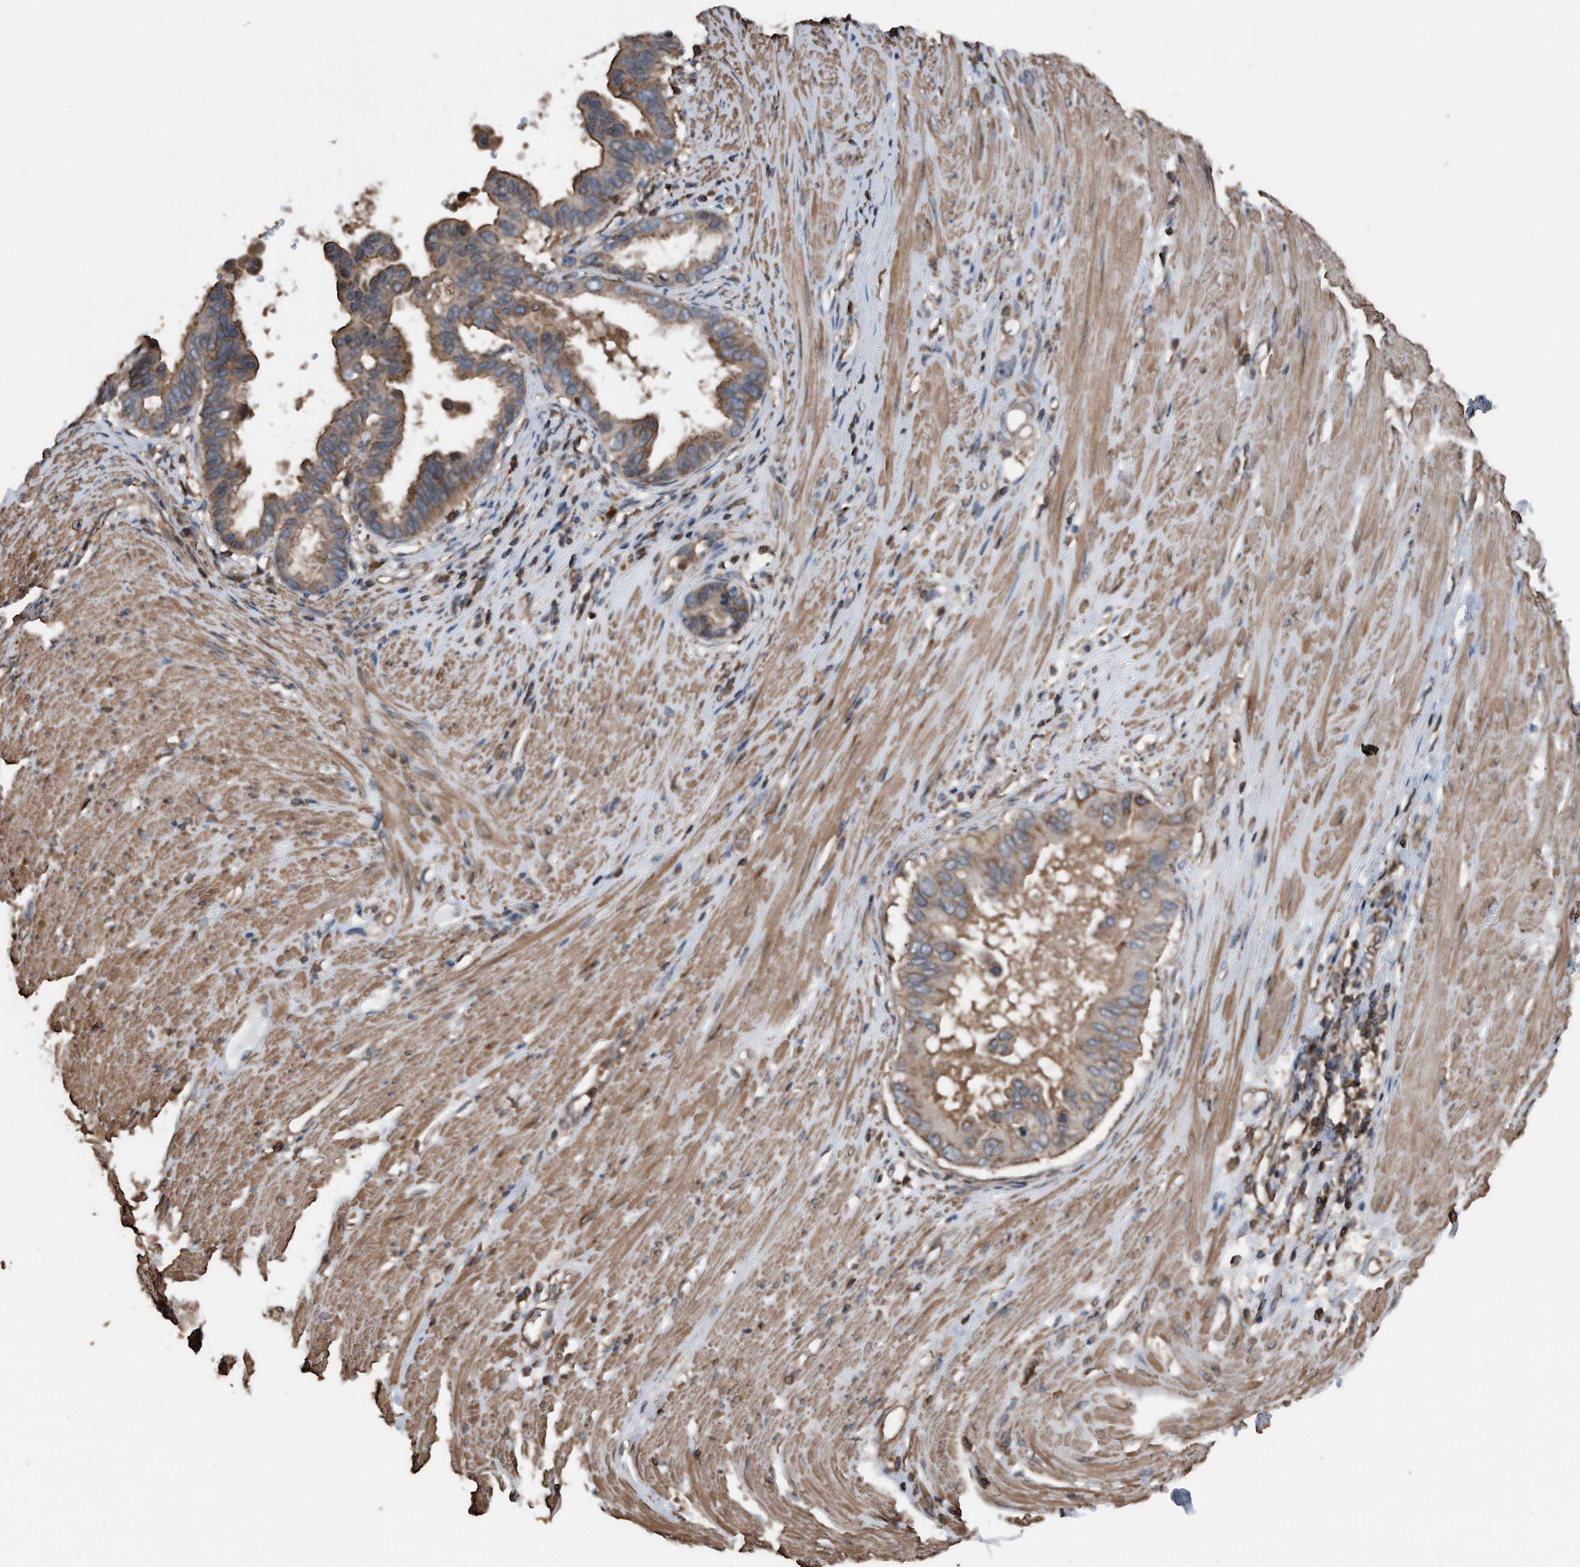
{"staining": {"intensity": "moderate", "quantity": ">75%", "location": "cytoplasmic/membranous"}, "tissue": "pancreatic cancer", "cell_type": "Tumor cells", "image_type": "cancer", "snomed": [{"axis": "morphology", "description": "Adenocarcinoma, NOS"}, {"axis": "topography", "description": "Pancreas"}], "caption": "Immunohistochemistry (IHC) staining of pancreatic cancer (adenocarcinoma), which shows medium levels of moderate cytoplasmic/membranous staining in about >75% of tumor cells indicating moderate cytoplasmic/membranous protein positivity. The staining was performed using DAB (brown) for protein detection and nuclei were counterstained in hematoxylin (blue).", "gene": "RSPO3", "patient": {"sex": "female", "age": 56}}